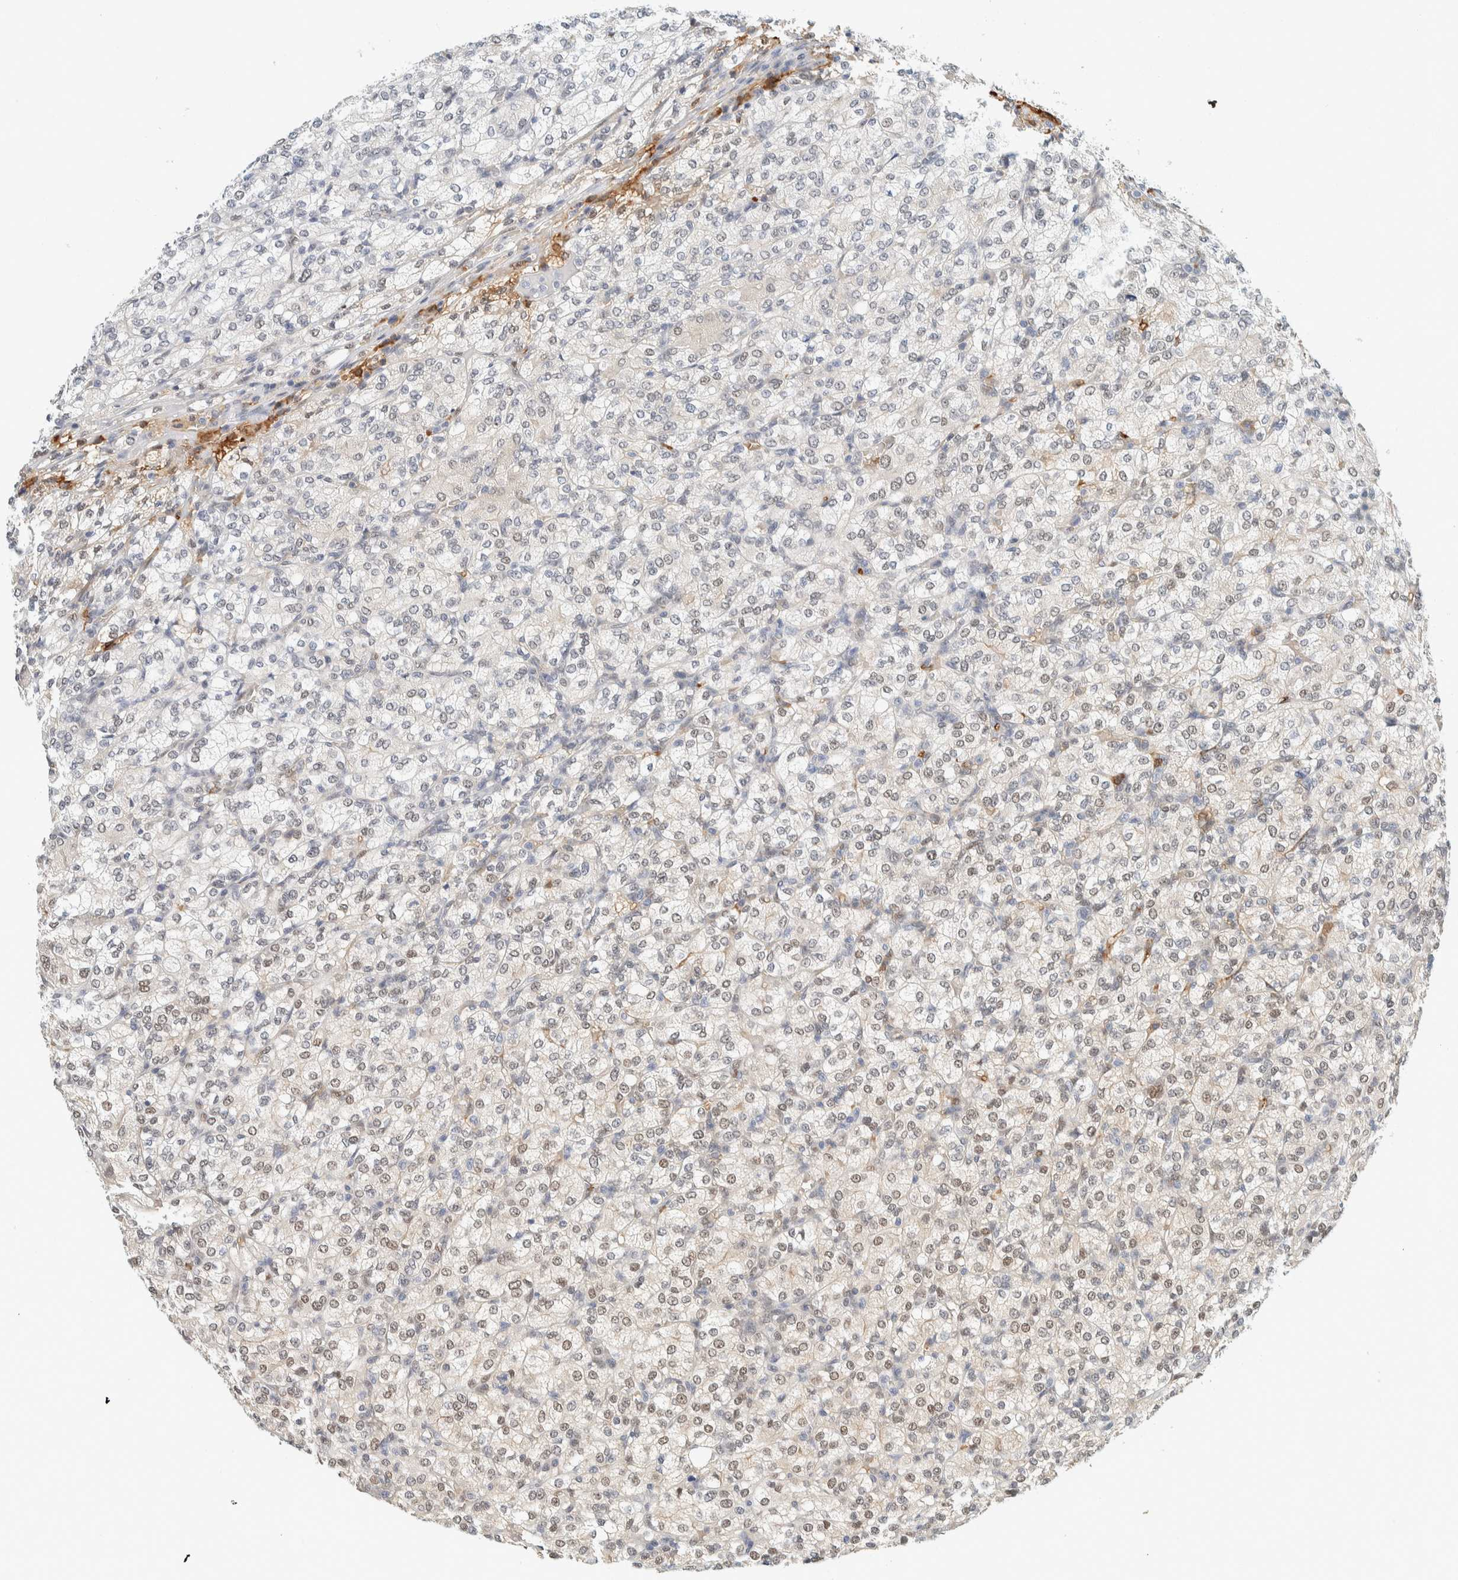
{"staining": {"intensity": "weak", "quantity": "25%-75%", "location": "nuclear"}, "tissue": "renal cancer", "cell_type": "Tumor cells", "image_type": "cancer", "snomed": [{"axis": "morphology", "description": "Adenocarcinoma, NOS"}, {"axis": "topography", "description": "Kidney"}], "caption": "Renal cancer (adenocarcinoma) was stained to show a protein in brown. There is low levels of weak nuclear staining in approximately 25%-75% of tumor cells.", "gene": "TSTD2", "patient": {"sex": "male", "age": 77}}